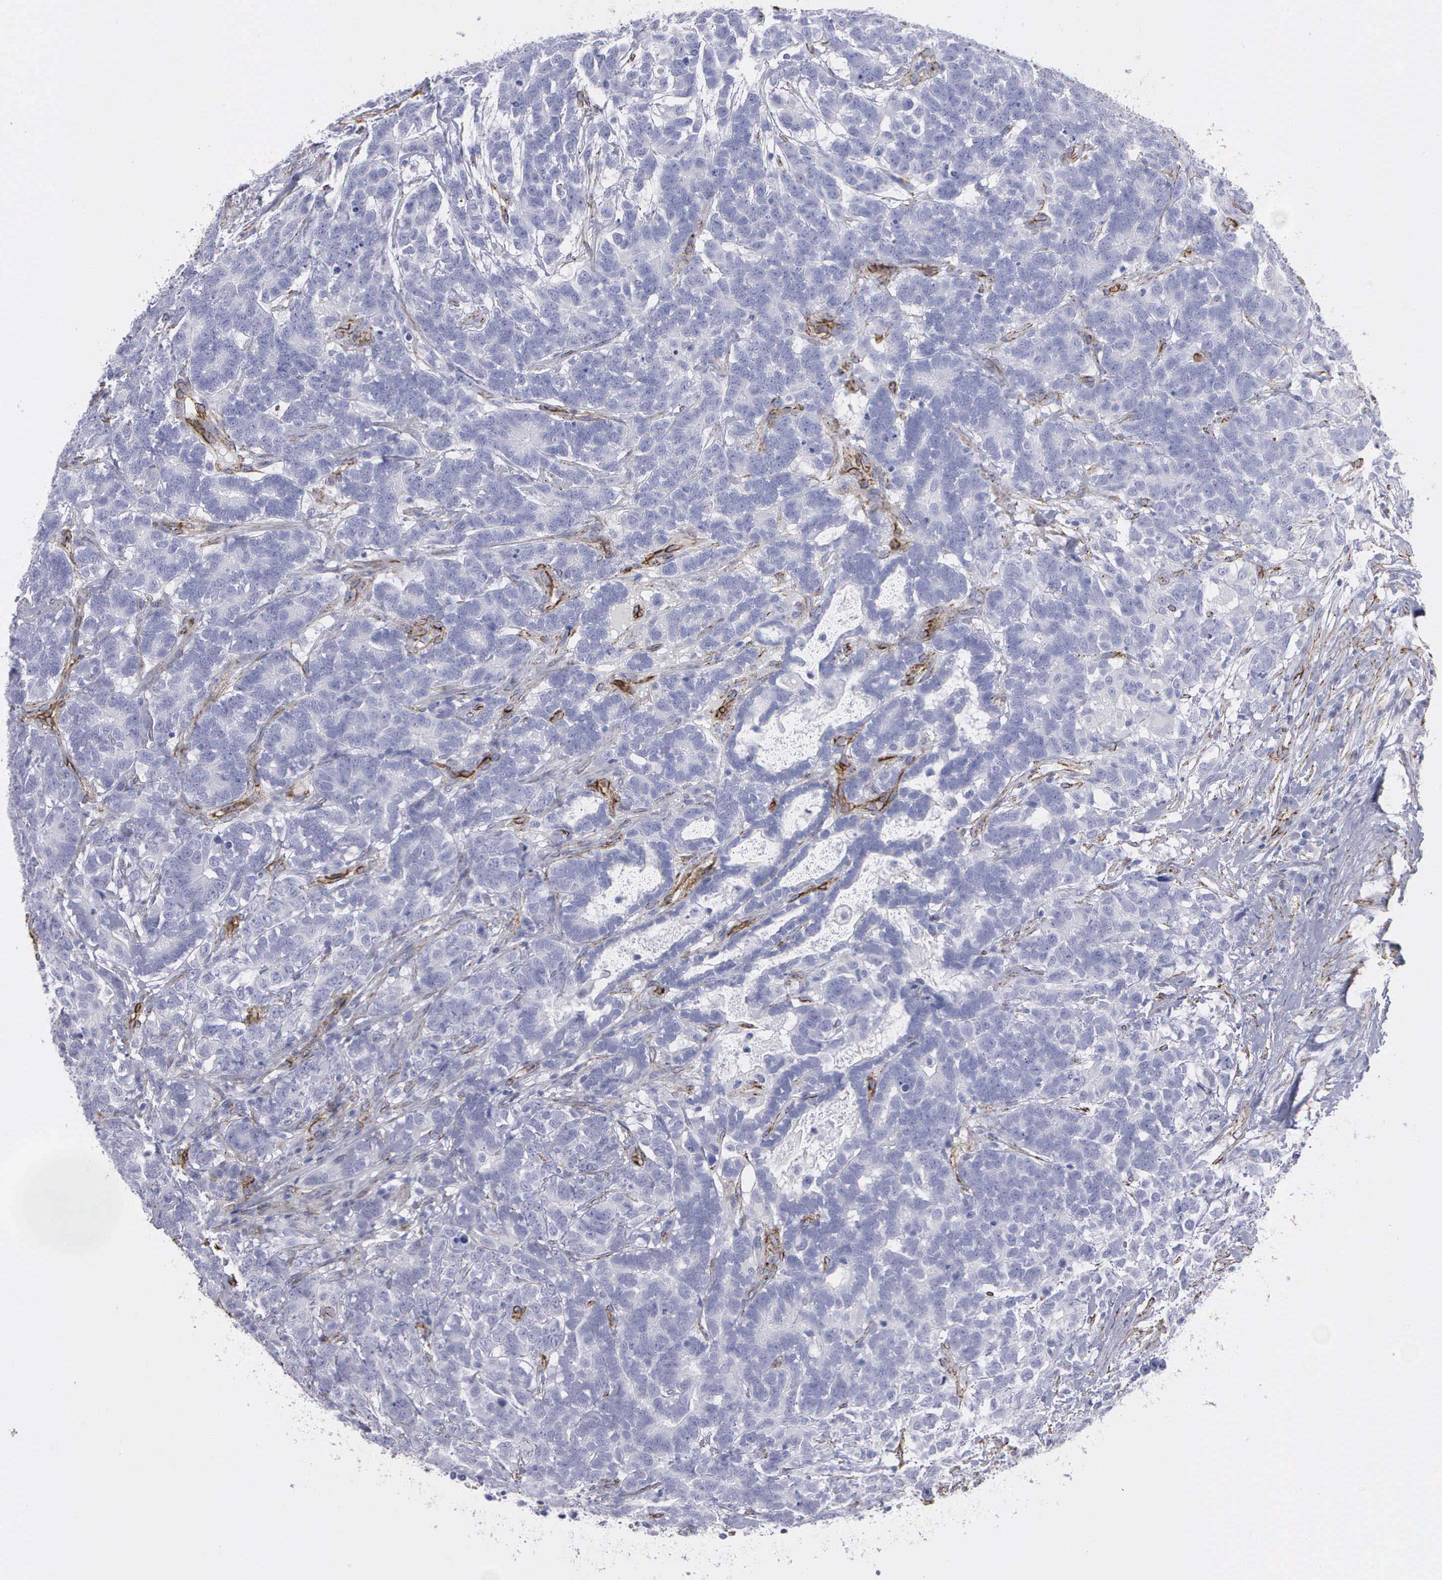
{"staining": {"intensity": "negative", "quantity": "none", "location": "none"}, "tissue": "testis cancer", "cell_type": "Tumor cells", "image_type": "cancer", "snomed": [{"axis": "morphology", "description": "Carcinoma, Embryonal, NOS"}, {"axis": "topography", "description": "Testis"}], "caption": "Immunohistochemistry (IHC) histopathology image of neoplastic tissue: embryonal carcinoma (testis) stained with DAB (3,3'-diaminobenzidine) displays no significant protein expression in tumor cells.", "gene": "MAGEB10", "patient": {"sex": "male", "age": 26}}